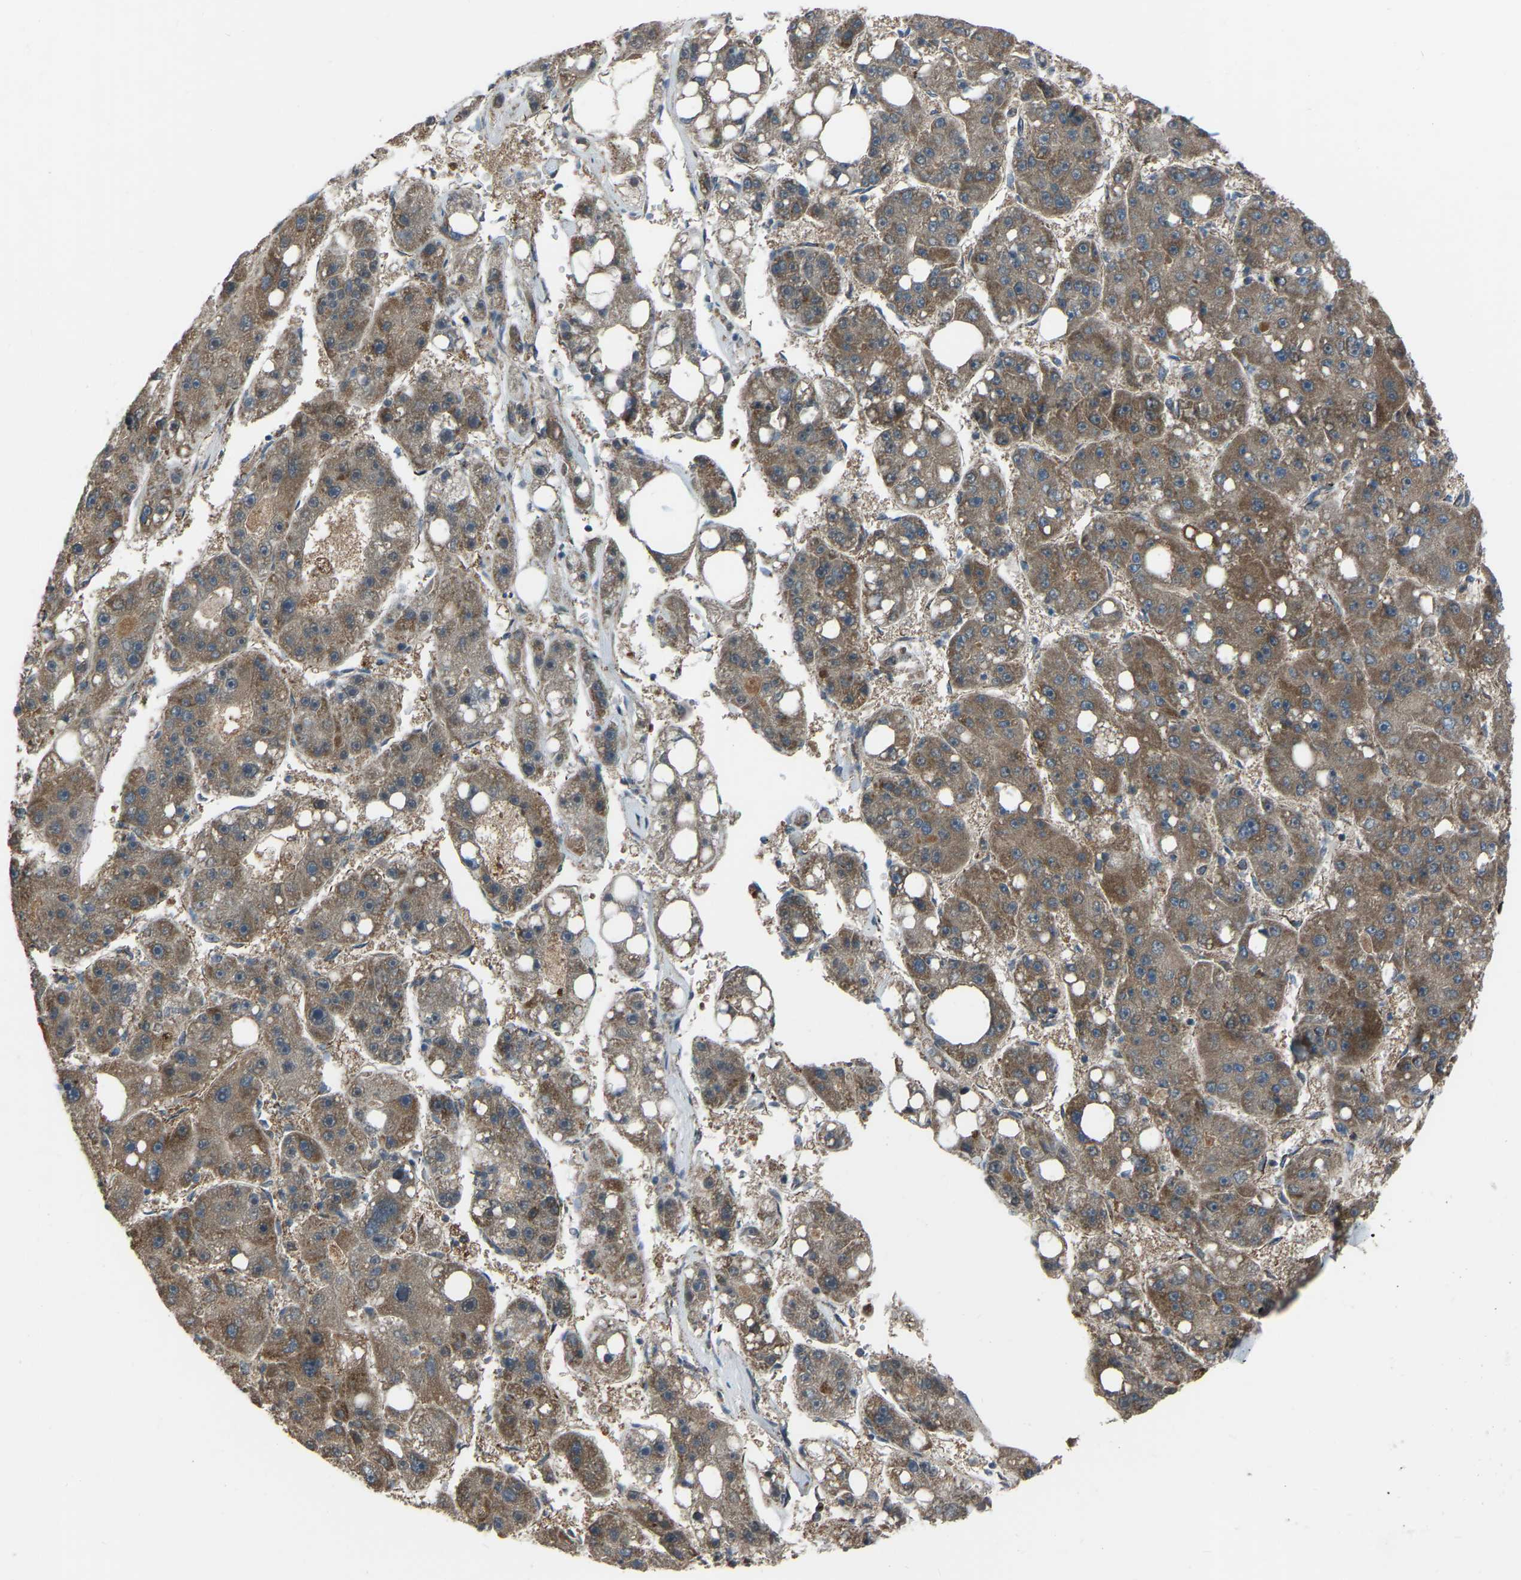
{"staining": {"intensity": "moderate", "quantity": ">75%", "location": "cytoplasmic/membranous"}, "tissue": "liver cancer", "cell_type": "Tumor cells", "image_type": "cancer", "snomed": [{"axis": "morphology", "description": "Carcinoma, Hepatocellular, NOS"}, {"axis": "topography", "description": "Liver"}], "caption": "Protein expression by immunohistochemistry reveals moderate cytoplasmic/membranous expression in about >75% of tumor cells in liver hepatocellular carcinoma.", "gene": "AKR1A1", "patient": {"sex": "female", "age": 61}}